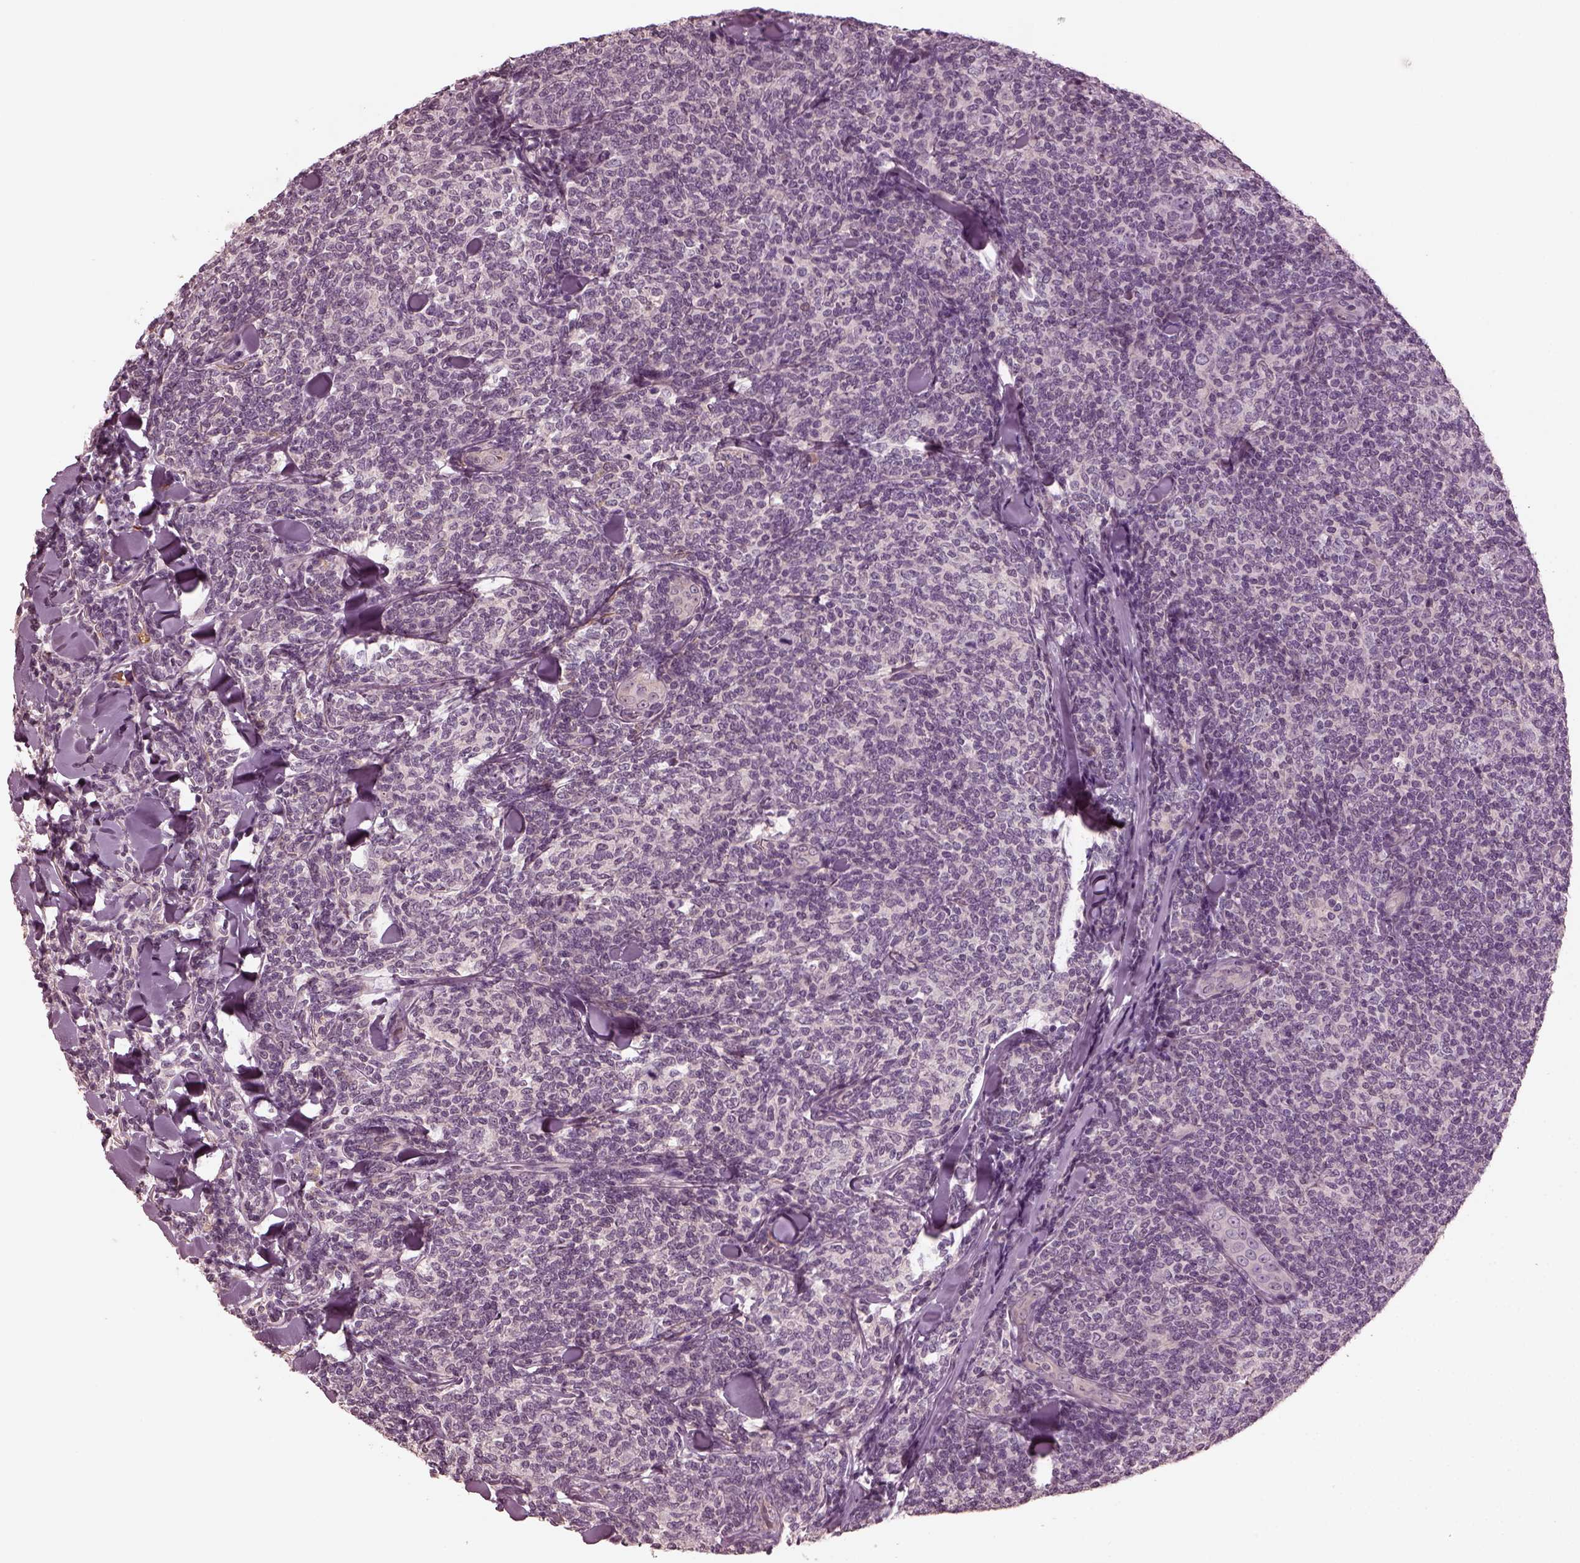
{"staining": {"intensity": "negative", "quantity": "none", "location": "none"}, "tissue": "lymphoma", "cell_type": "Tumor cells", "image_type": "cancer", "snomed": [{"axis": "morphology", "description": "Malignant lymphoma, non-Hodgkin's type, Low grade"}, {"axis": "topography", "description": "Lymph node"}], "caption": "IHC micrograph of neoplastic tissue: human lymphoma stained with DAB (3,3'-diaminobenzidine) shows no significant protein expression in tumor cells.", "gene": "PORCN", "patient": {"sex": "female", "age": 56}}